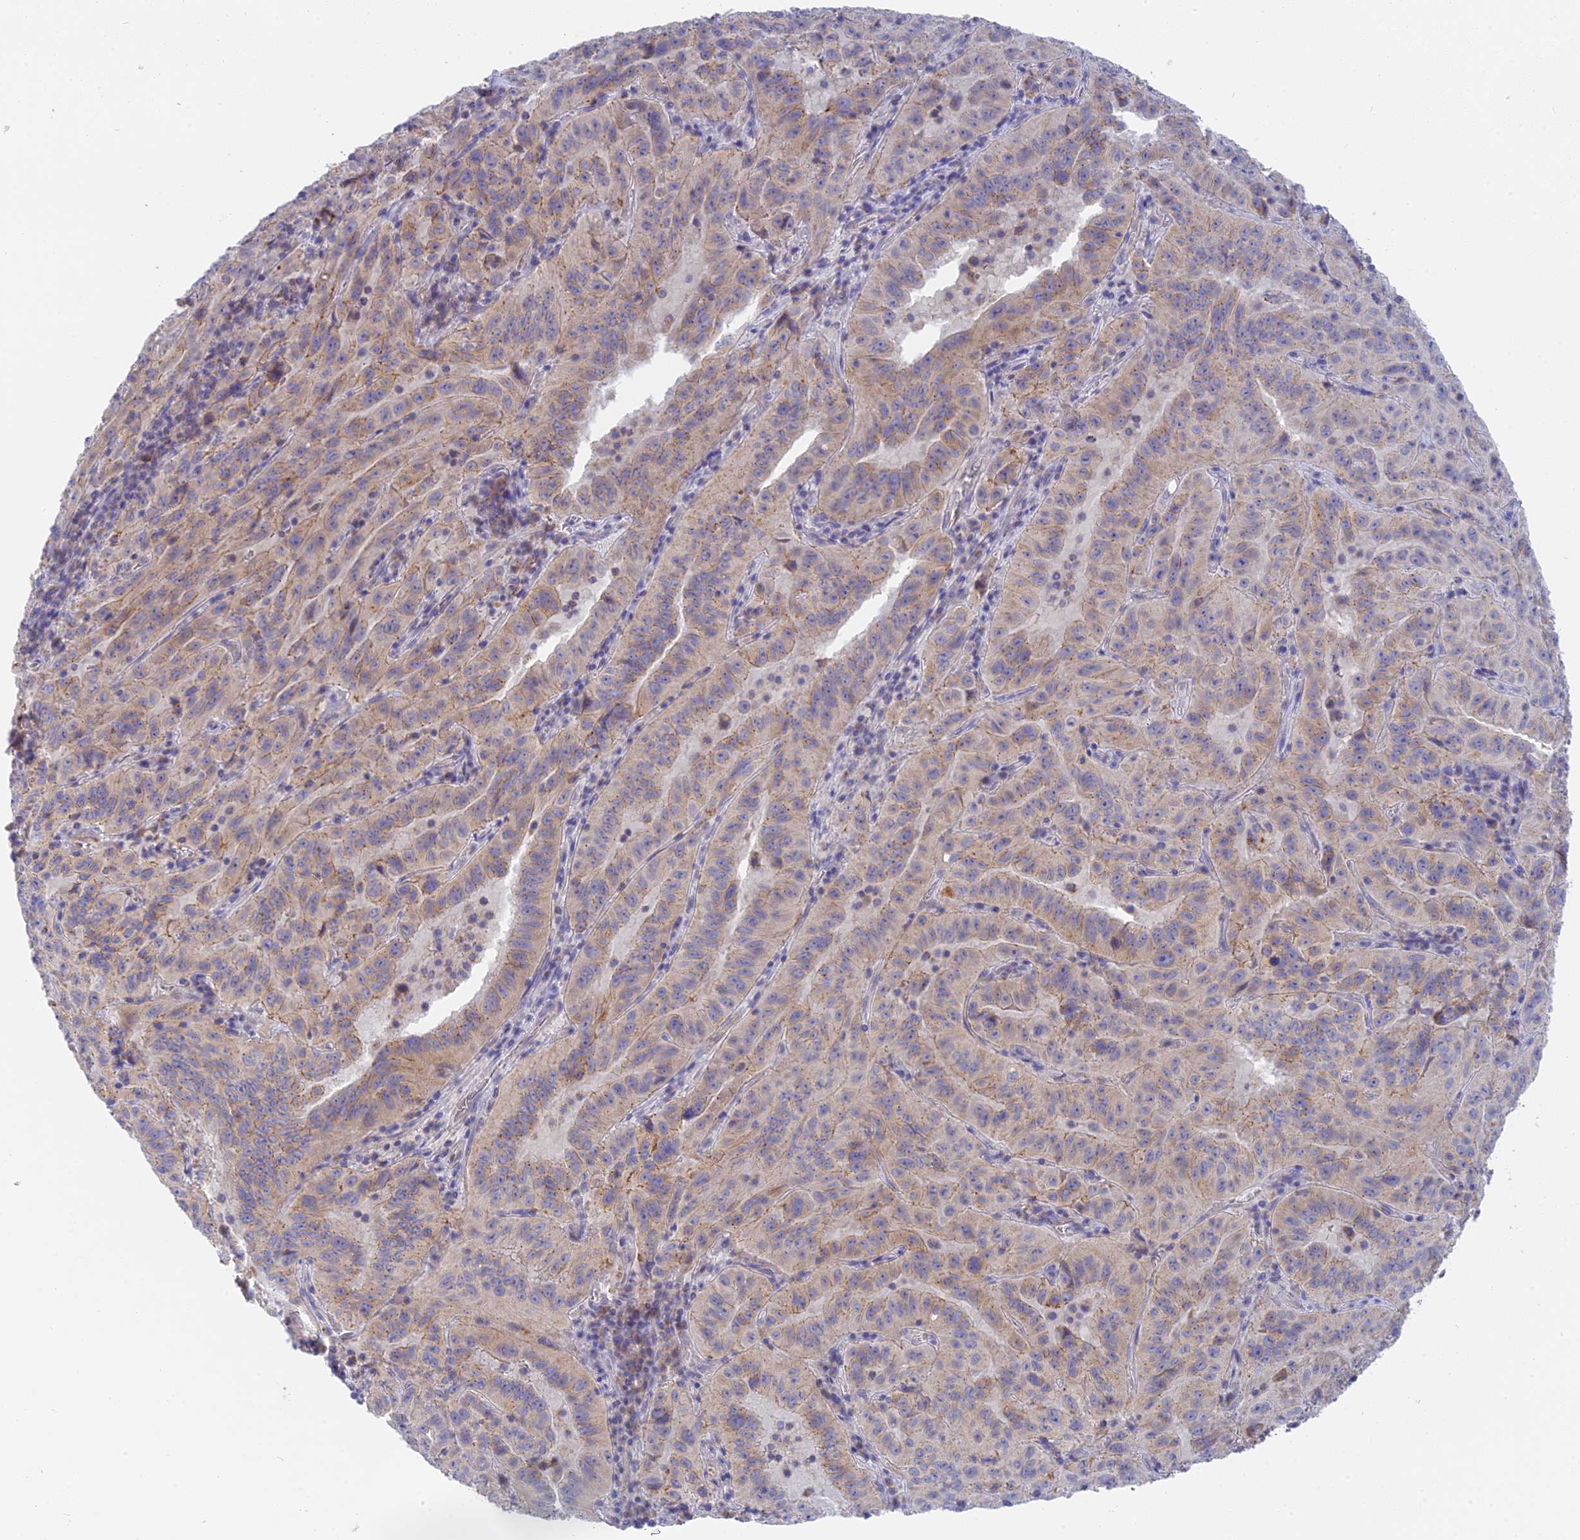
{"staining": {"intensity": "weak", "quantity": ">75%", "location": "cytoplasmic/membranous"}, "tissue": "pancreatic cancer", "cell_type": "Tumor cells", "image_type": "cancer", "snomed": [{"axis": "morphology", "description": "Adenocarcinoma, NOS"}, {"axis": "topography", "description": "Pancreas"}], "caption": "Pancreatic adenocarcinoma tissue displays weak cytoplasmic/membranous expression in about >75% of tumor cells", "gene": "MRPL15", "patient": {"sex": "male", "age": 63}}